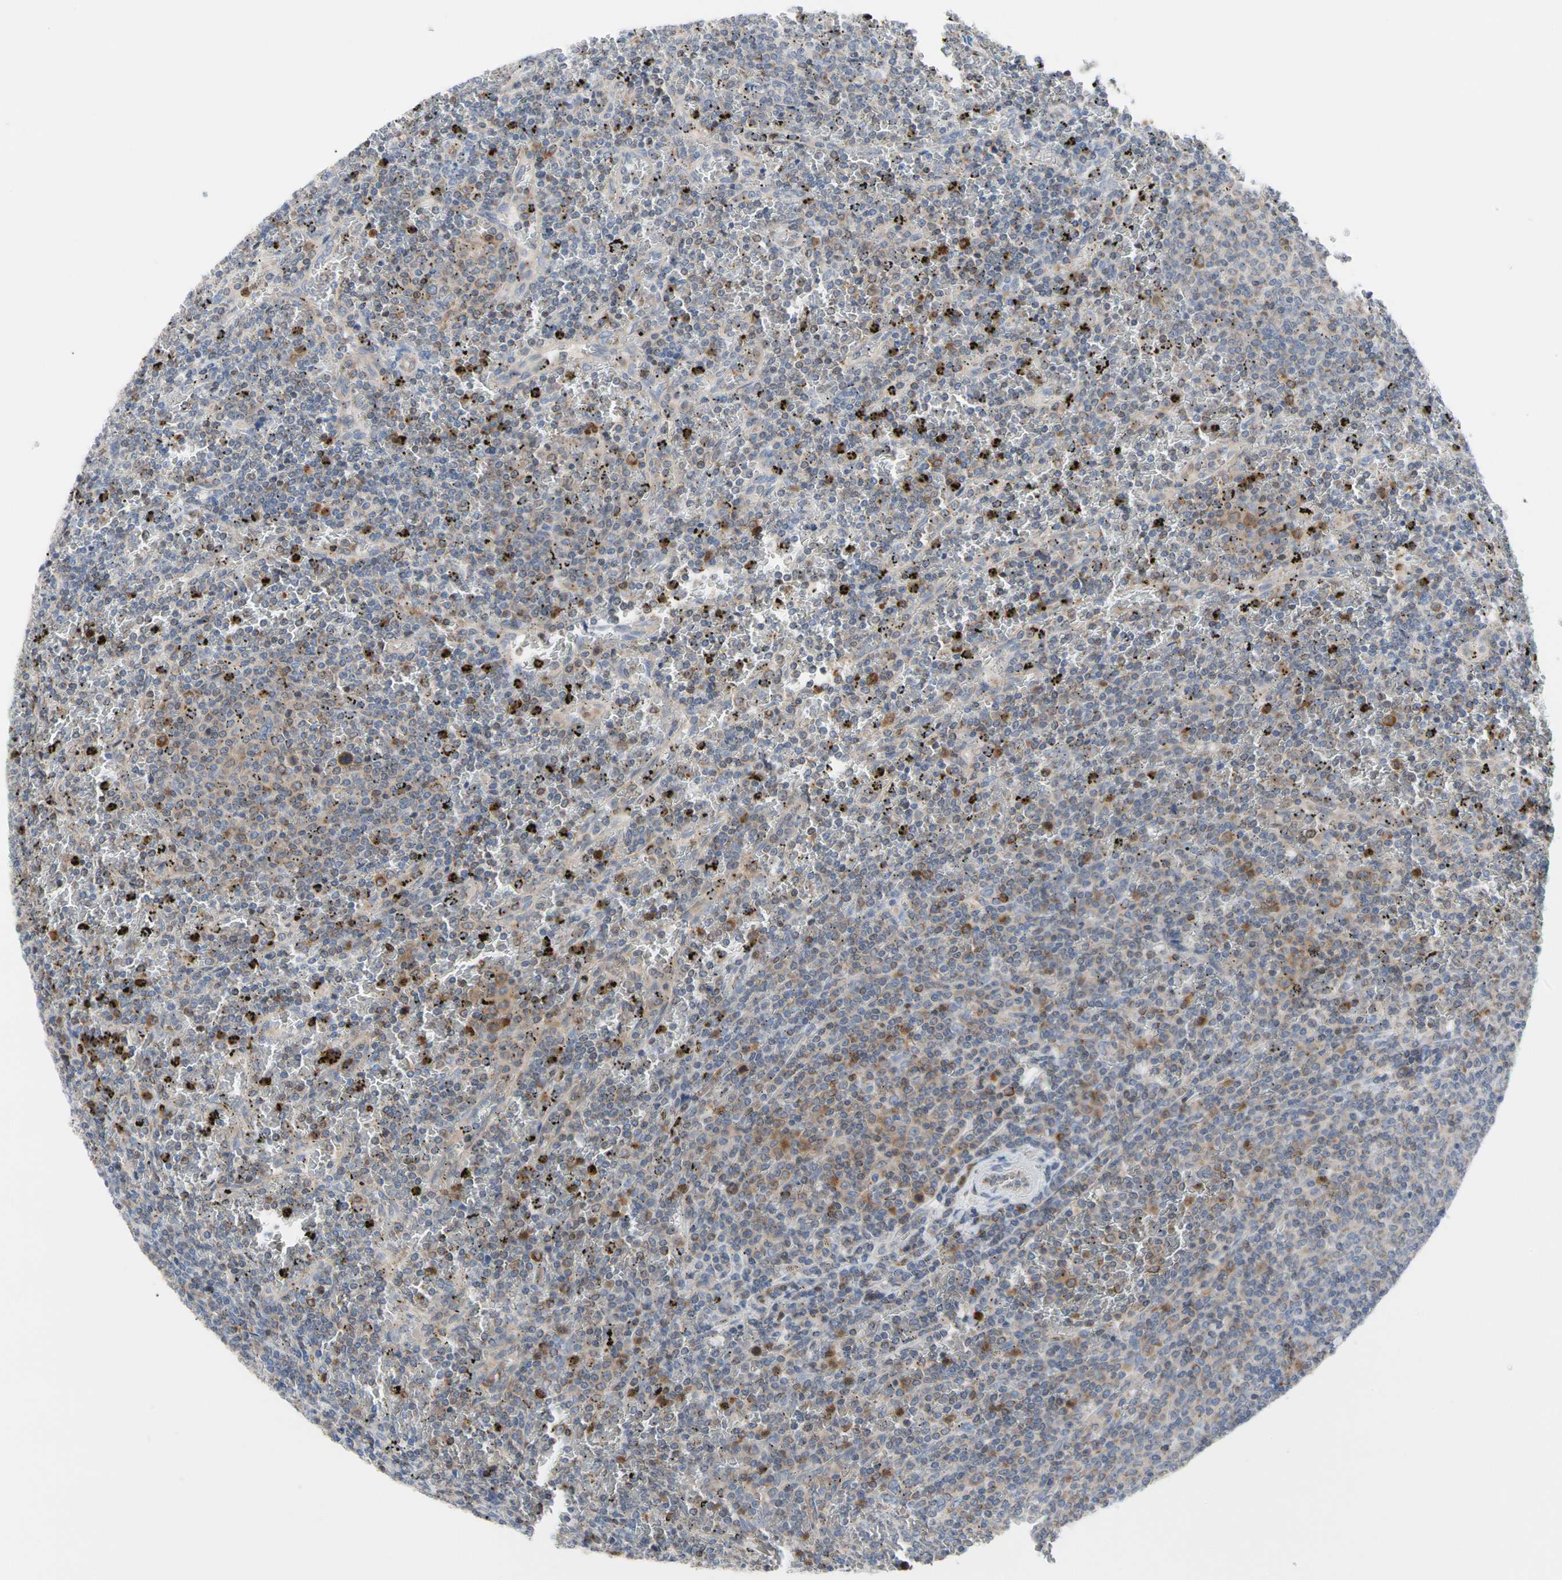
{"staining": {"intensity": "moderate", "quantity": "<25%", "location": "cytoplasmic/membranous"}, "tissue": "lymphoma", "cell_type": "Tumor cells", "image_type": "cancer", "snomed": [{"axis": "morphology", "description": "Malignant lymphoma, non-Hodgkin's type, Low grade"}, {"axis": "topography", "description": "Spleen"}], "caption": "Human lymphoma stained with a protein marker shows moderate staining in tumor cells.", "gene": "MCL1", "patient": {"sex": "female", "age": 77}}